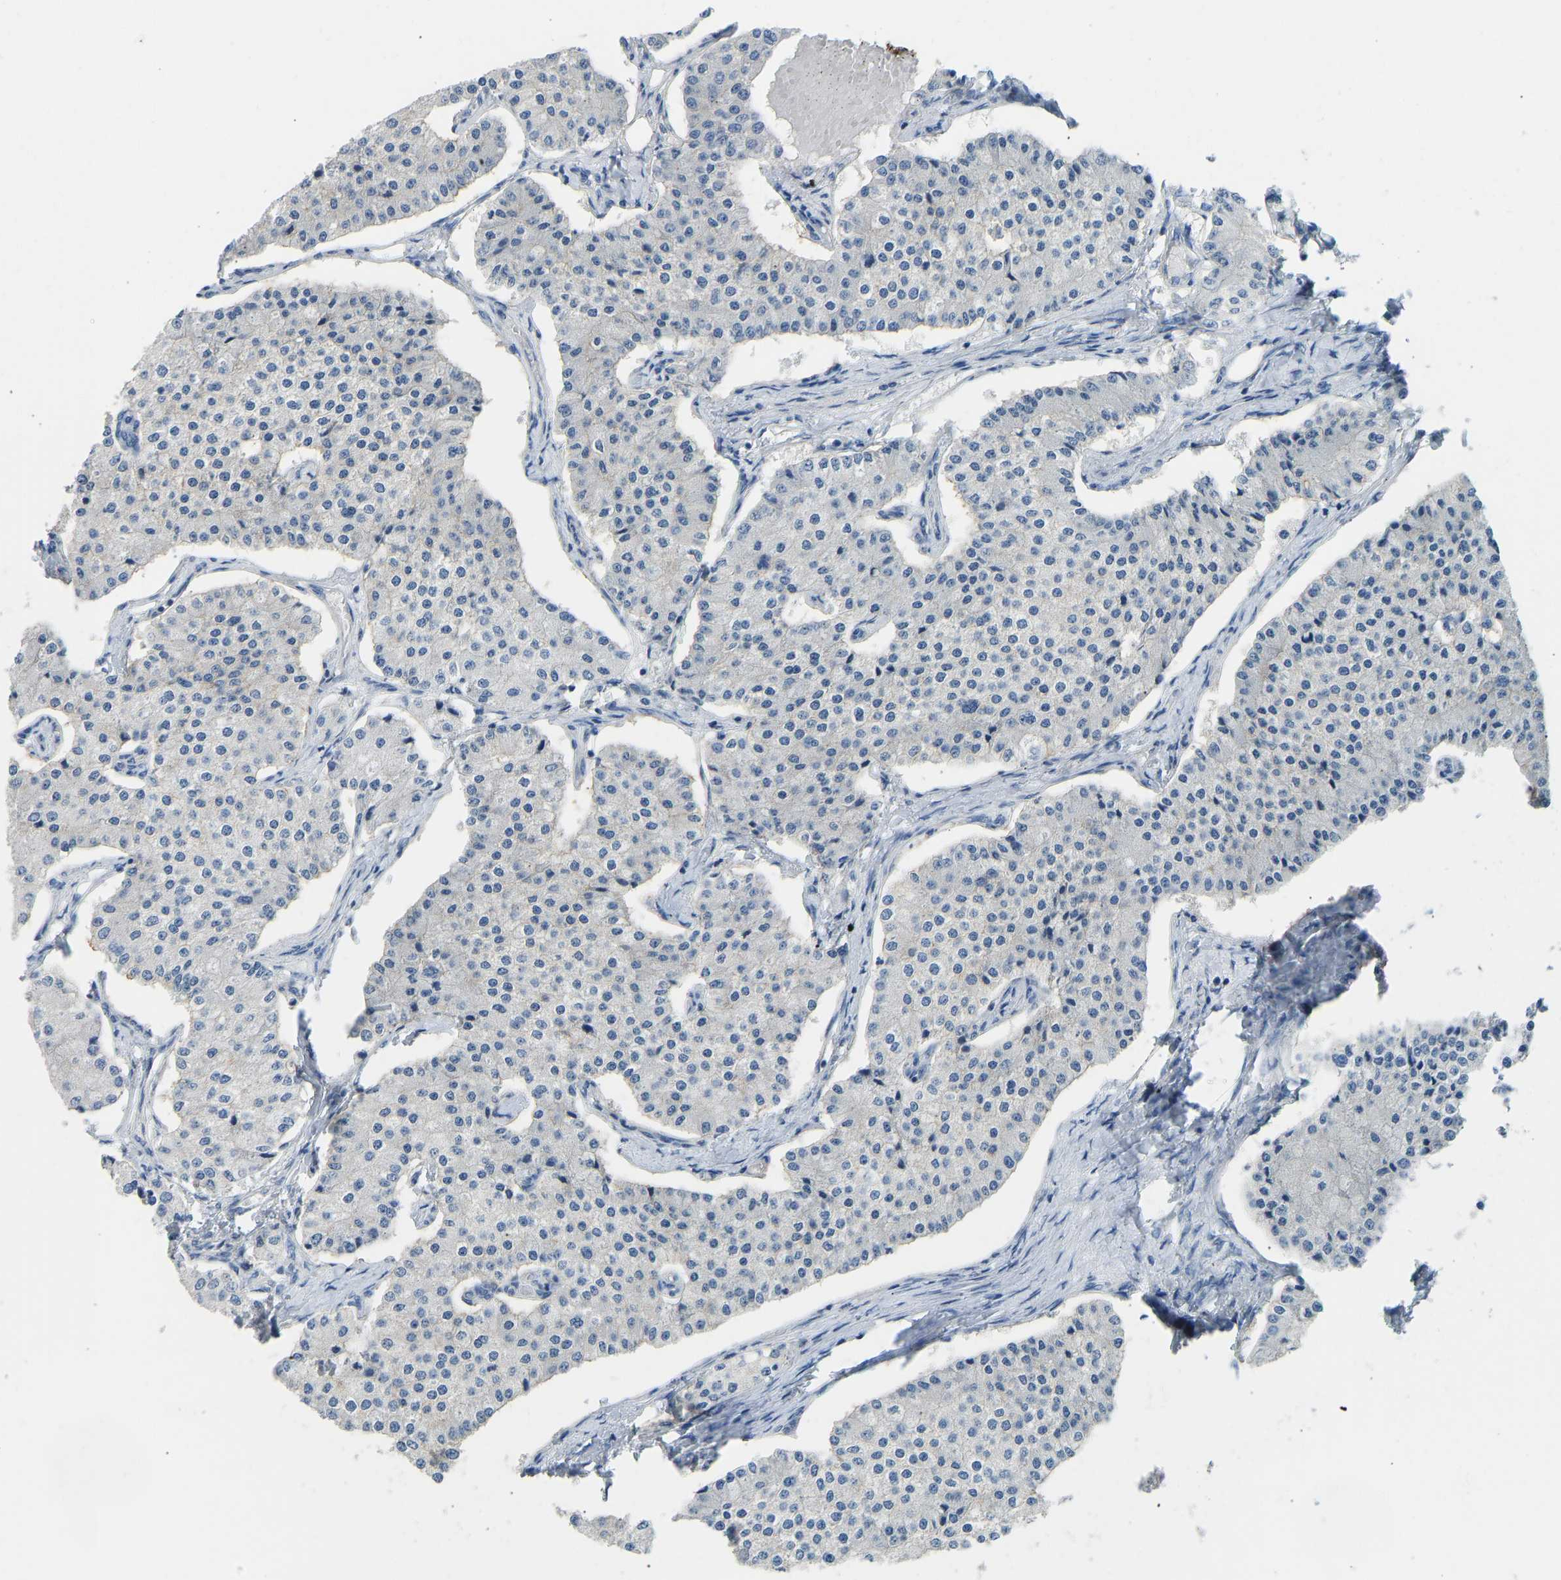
{"staining": {"intensity": "negative", "quantity": "none", "location": "none"}, "tissue": "carcinoid", "cell_type": "Tumor cells", "image_type": "cancer", "snomed": [{"axis": "morphology", "description": "Carcinoid, malignant, NOS"}, {"axis": "topography", "description": "Colon"}], "caption": "This is an immunohistochemistry micrograph of human carcinoid. There is no expression in tumor cells.", "gene": "ATP1A1", "patient": {"sex": "female", "age": 52}}